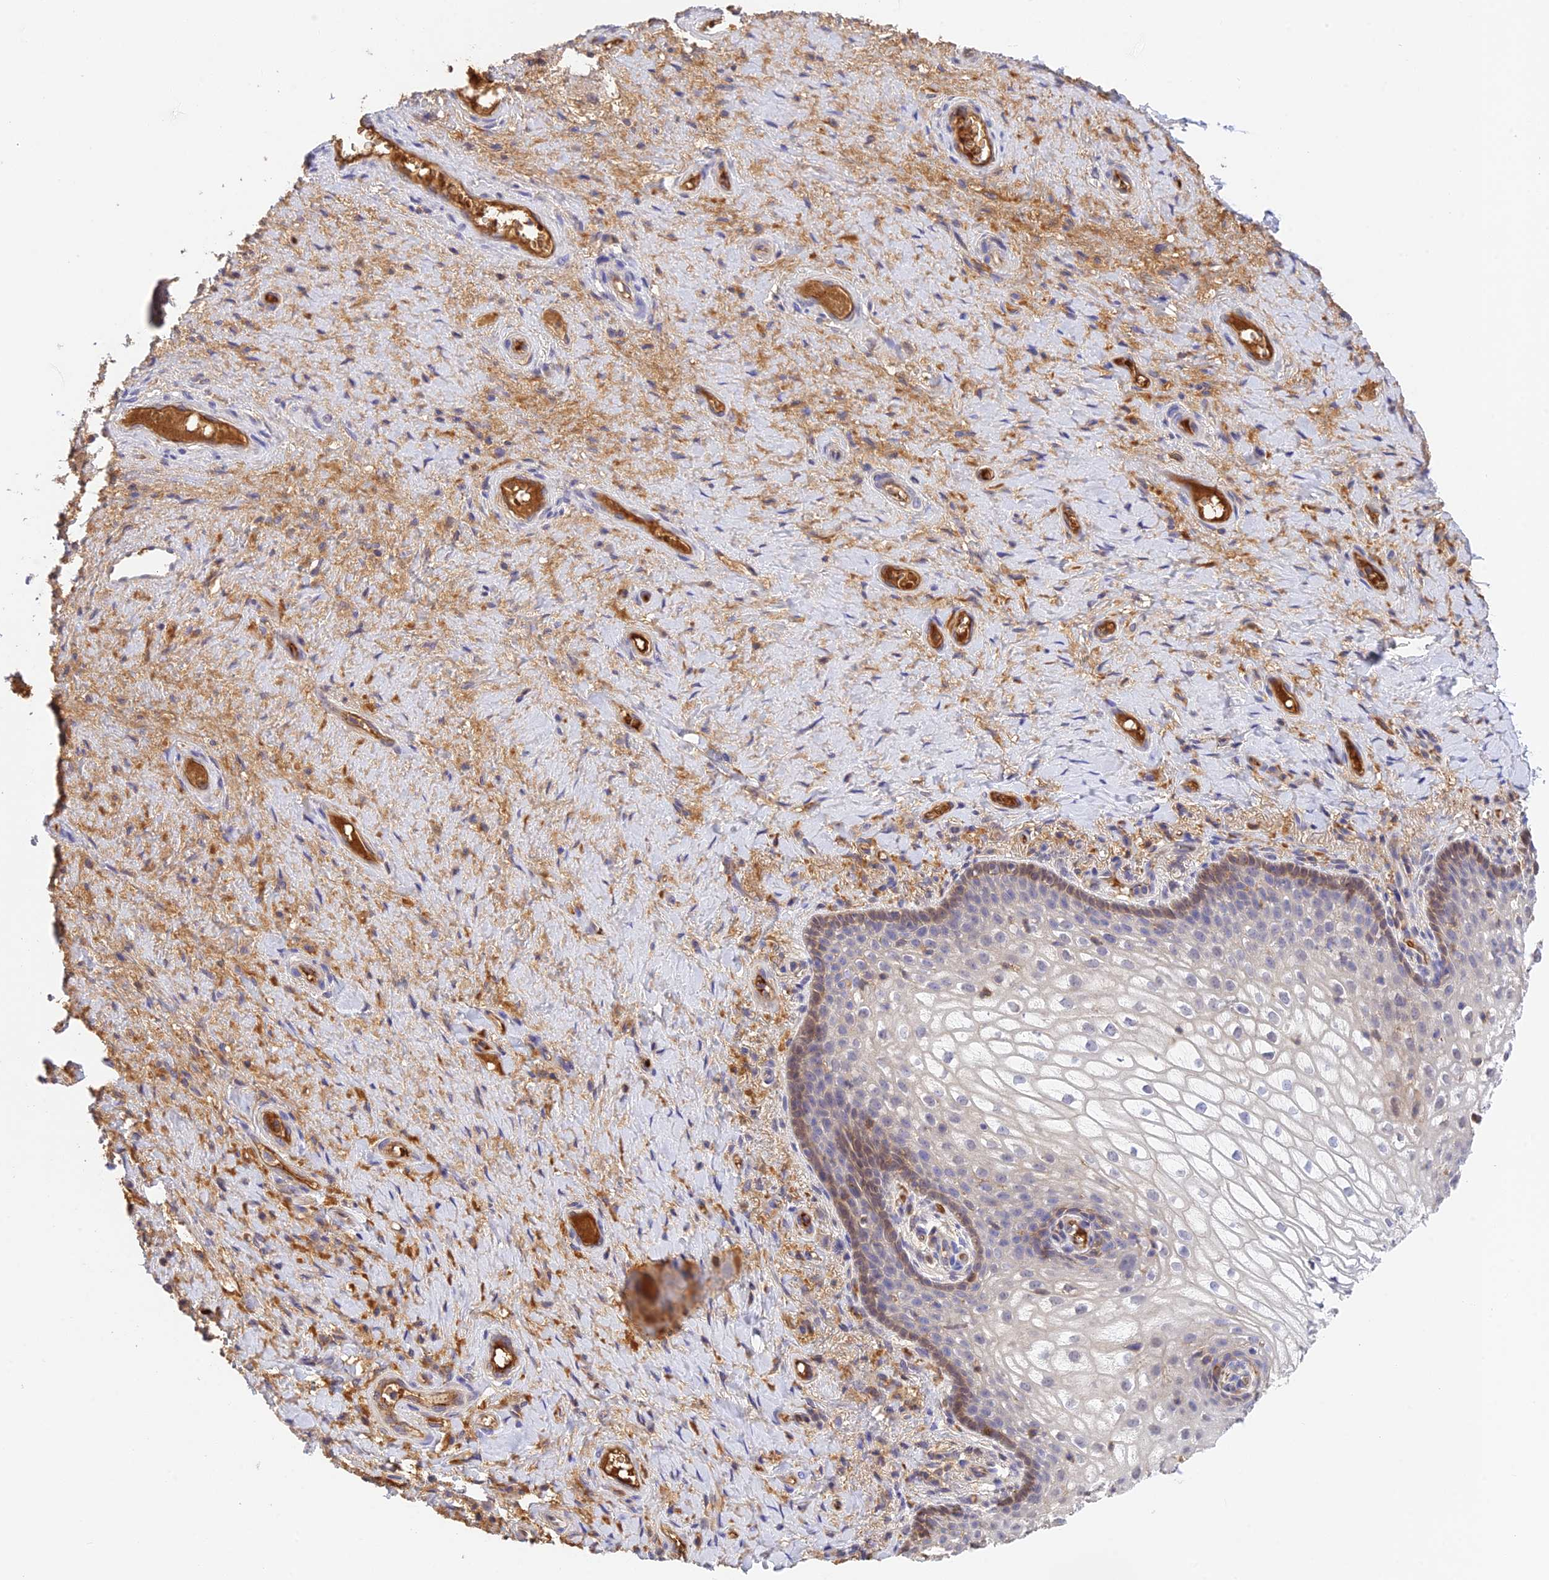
{"staining": {"intensity": "moderate", "quantity": "<25%", "location": "cytoplasmic/membranous"}, "tissue": "vagina", "cell_type": "Squamous epithelial cells", "image_type": "normal", "snomed": [{"axis": "morphology", "description": "Normal tissue, NOS"}, {"axis": "topography", "description": "Vagina"}], "caption": "This micrograph exhibits IHC staining of normal human vagina, with low moderate cytoplasmic/membranous expression in about <25% of squamous epithelial cells.", "gene": "HDHD2", "patient": {"sex": "female", "age": 60}}